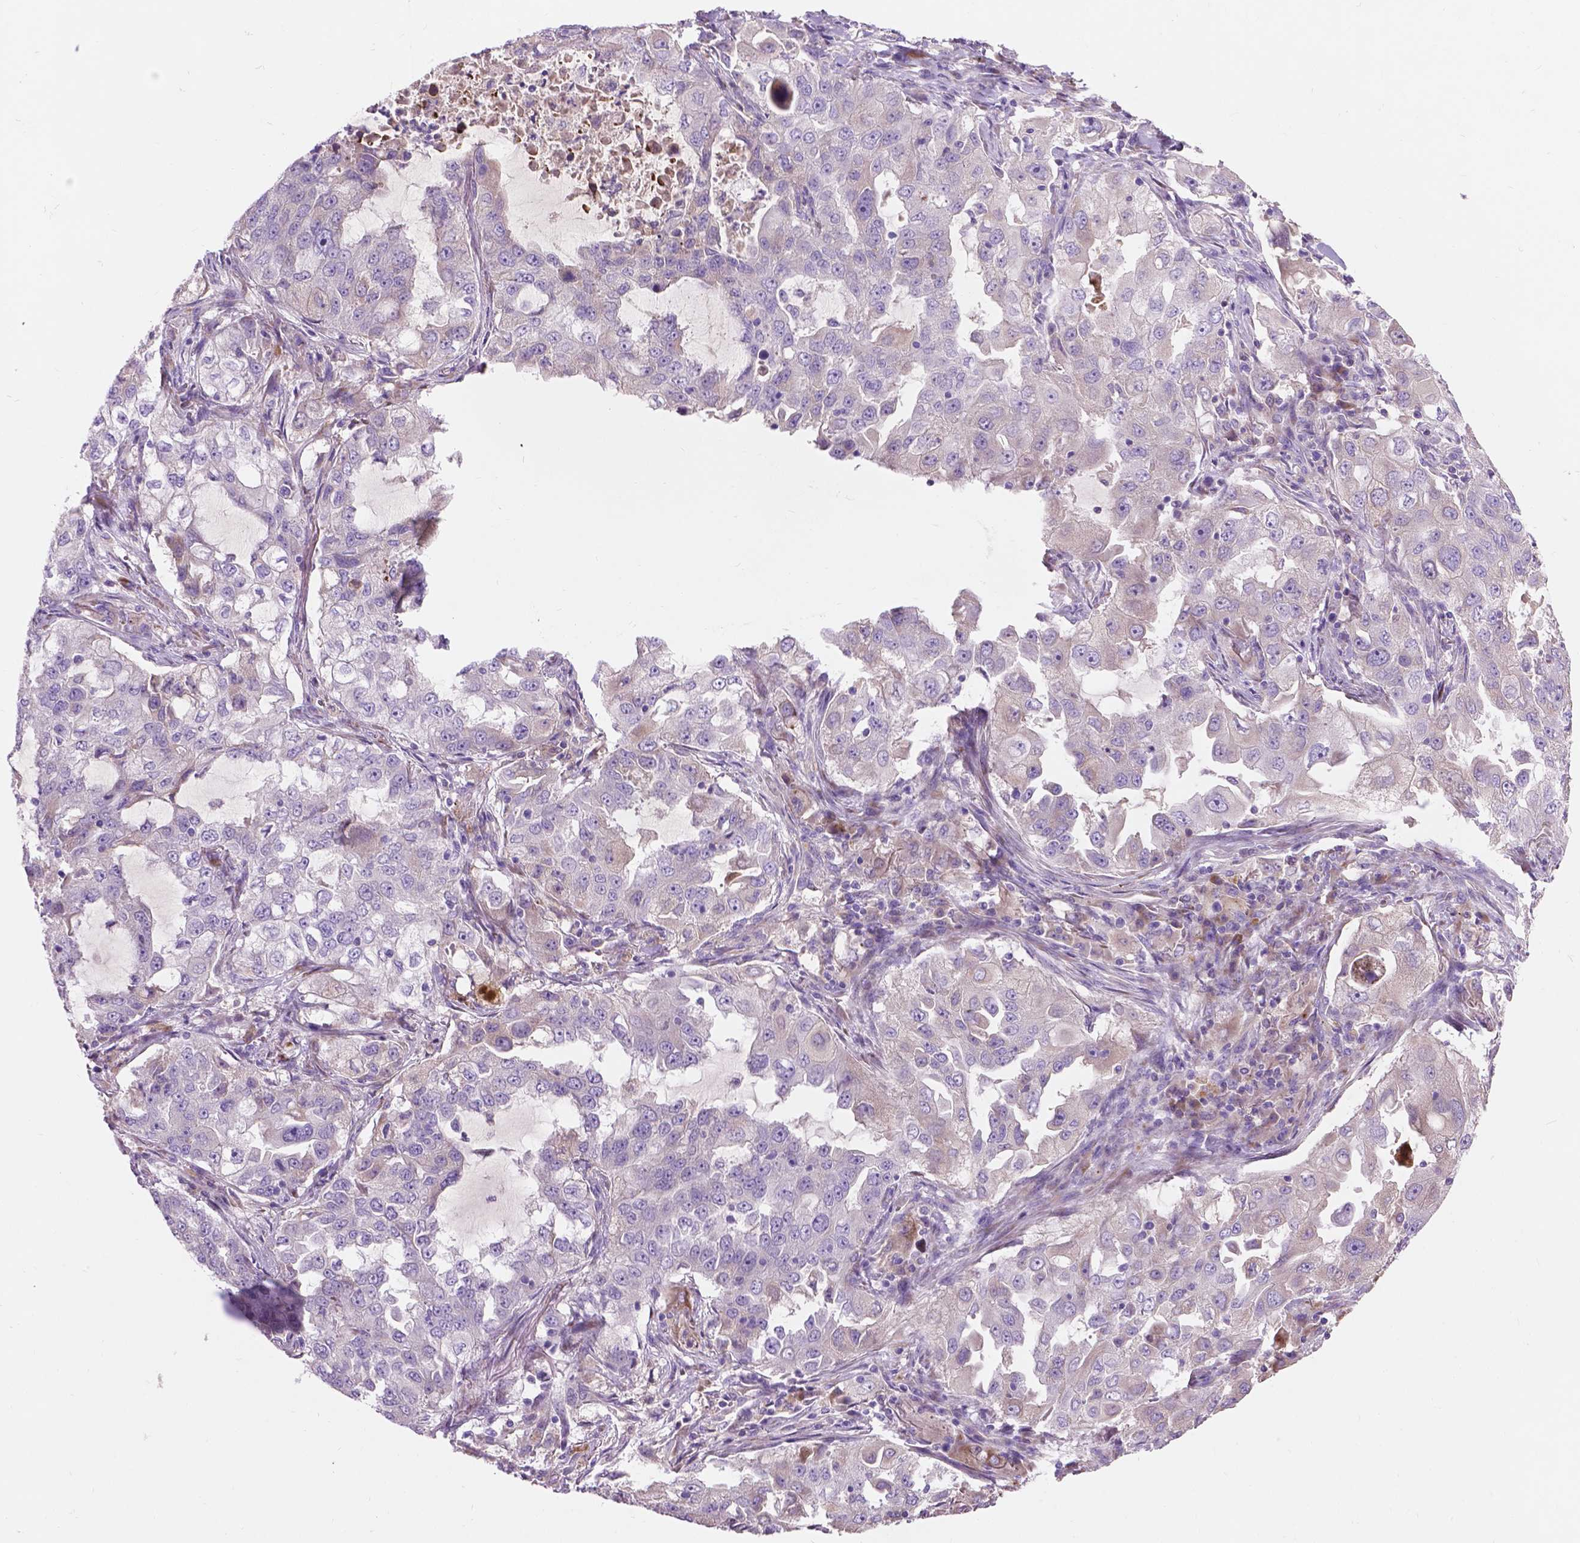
{"staining": {"intensity": "negative", "quantity": "none", "location": "none"}, "tissue": "lung cancer", "cell_type": "Tumor cells", "image_type": "cancer", "snomed": [{"axis": "morphology", "description": "Adenocarcinoma, NOS"}, {"axis": "topography", "description": "Lung"}], "caption": "There is no significant staining in tumor cells of lung adenocarcinoma.", "gene": "NOXO1", "patient": {"sex": "female", "age": 61}}